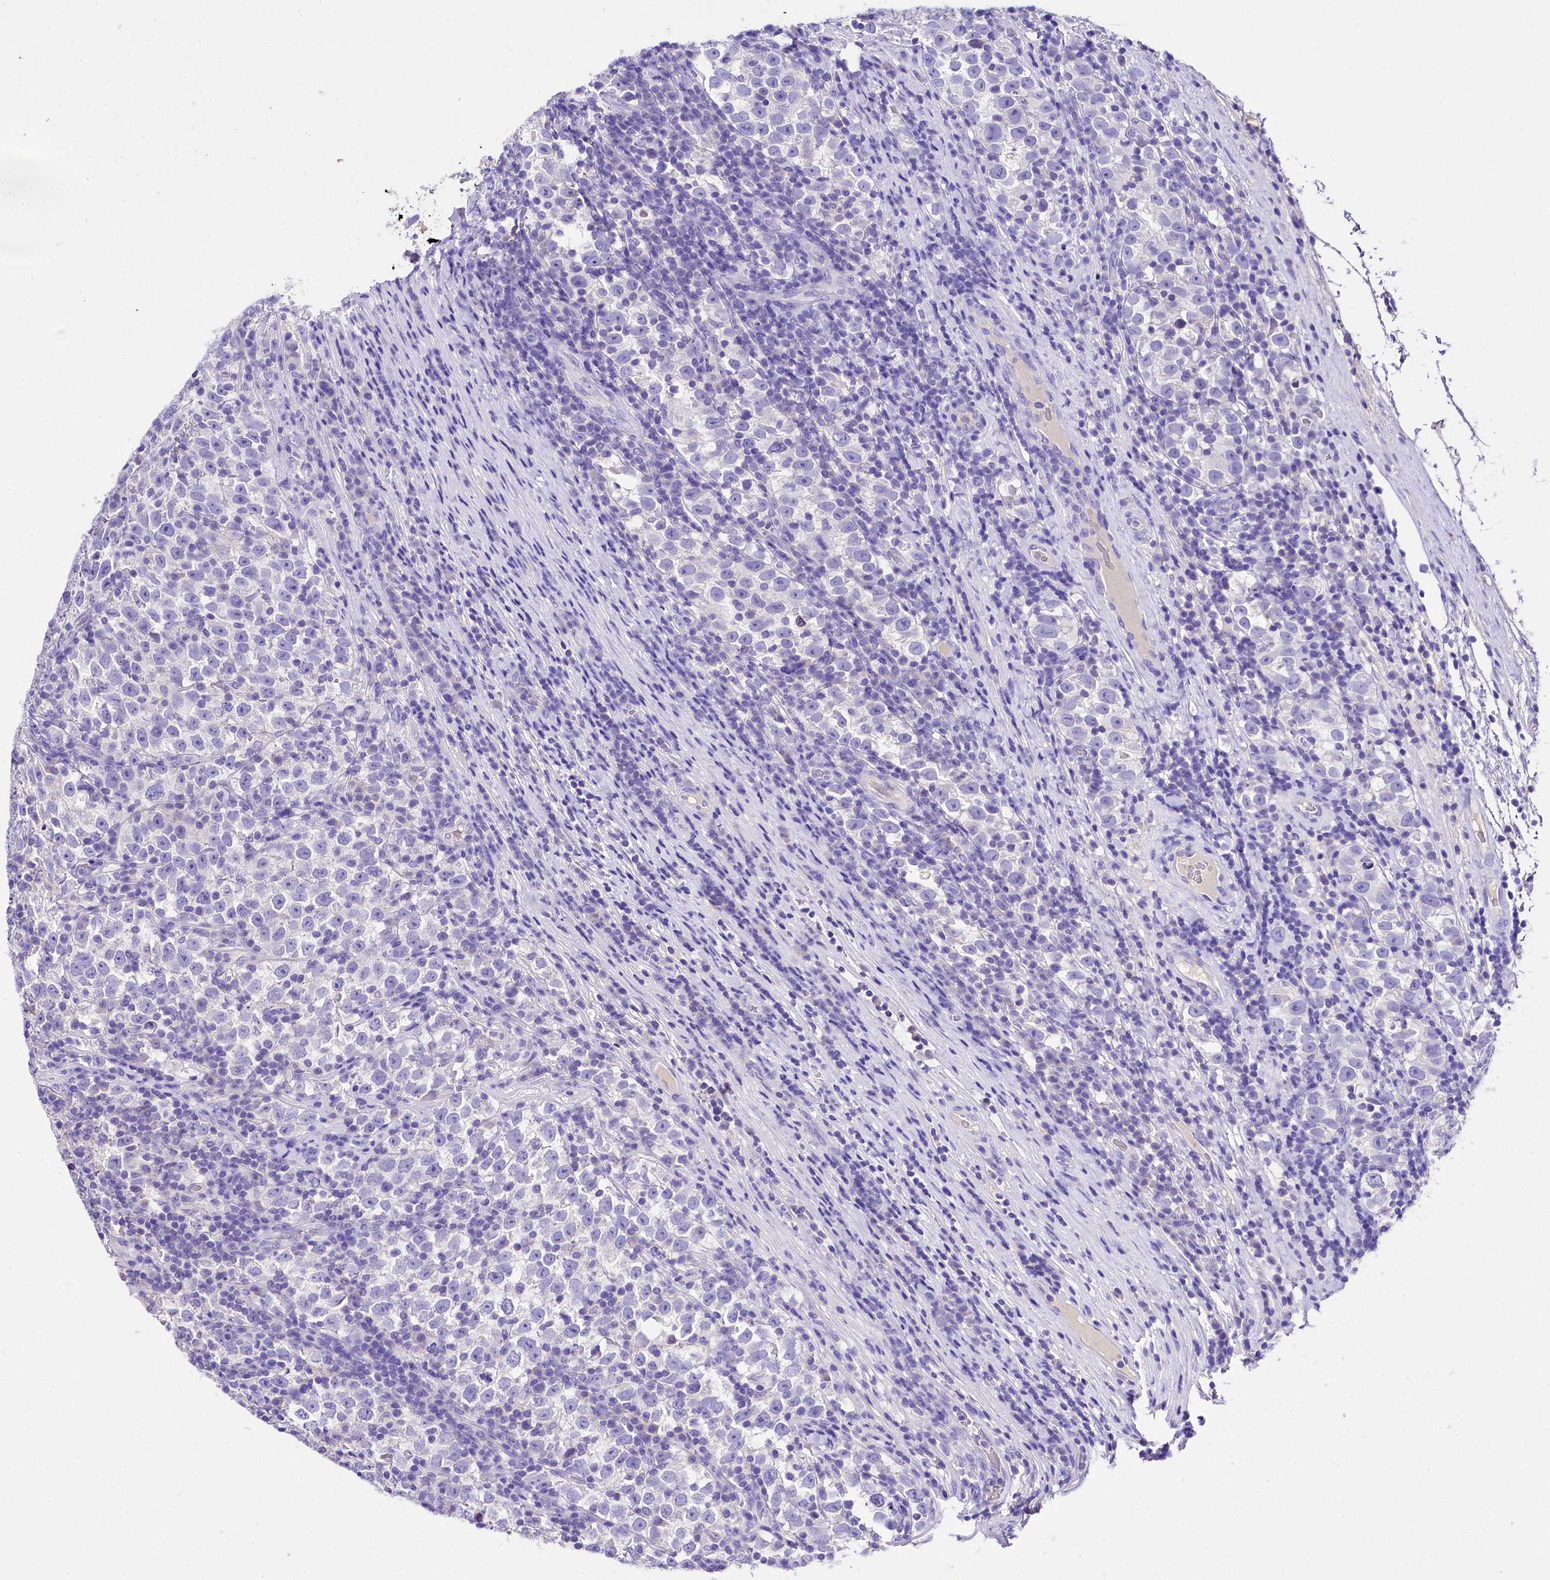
{"staining": {"intensity": "negative", "quantity": "none", "location": "none"}, "tissue": "testis cancer", "cell_type": "Tumor cells", "image_type": "cancer", "snomed": [{"axis": "morphology", "description": "Normal tissue, NOS"}, {"axis": "morphology", "description": "Seminoma, NOS"}, {"axis": "topography", "description": "Testis"}], "caption": "Human testis seminoma stained for a protein using immunohistochemistry (IHC) shows no expression in tumor cells.", "gene": "A2ML1", "patient": {"sex": "male", "age": 43}}